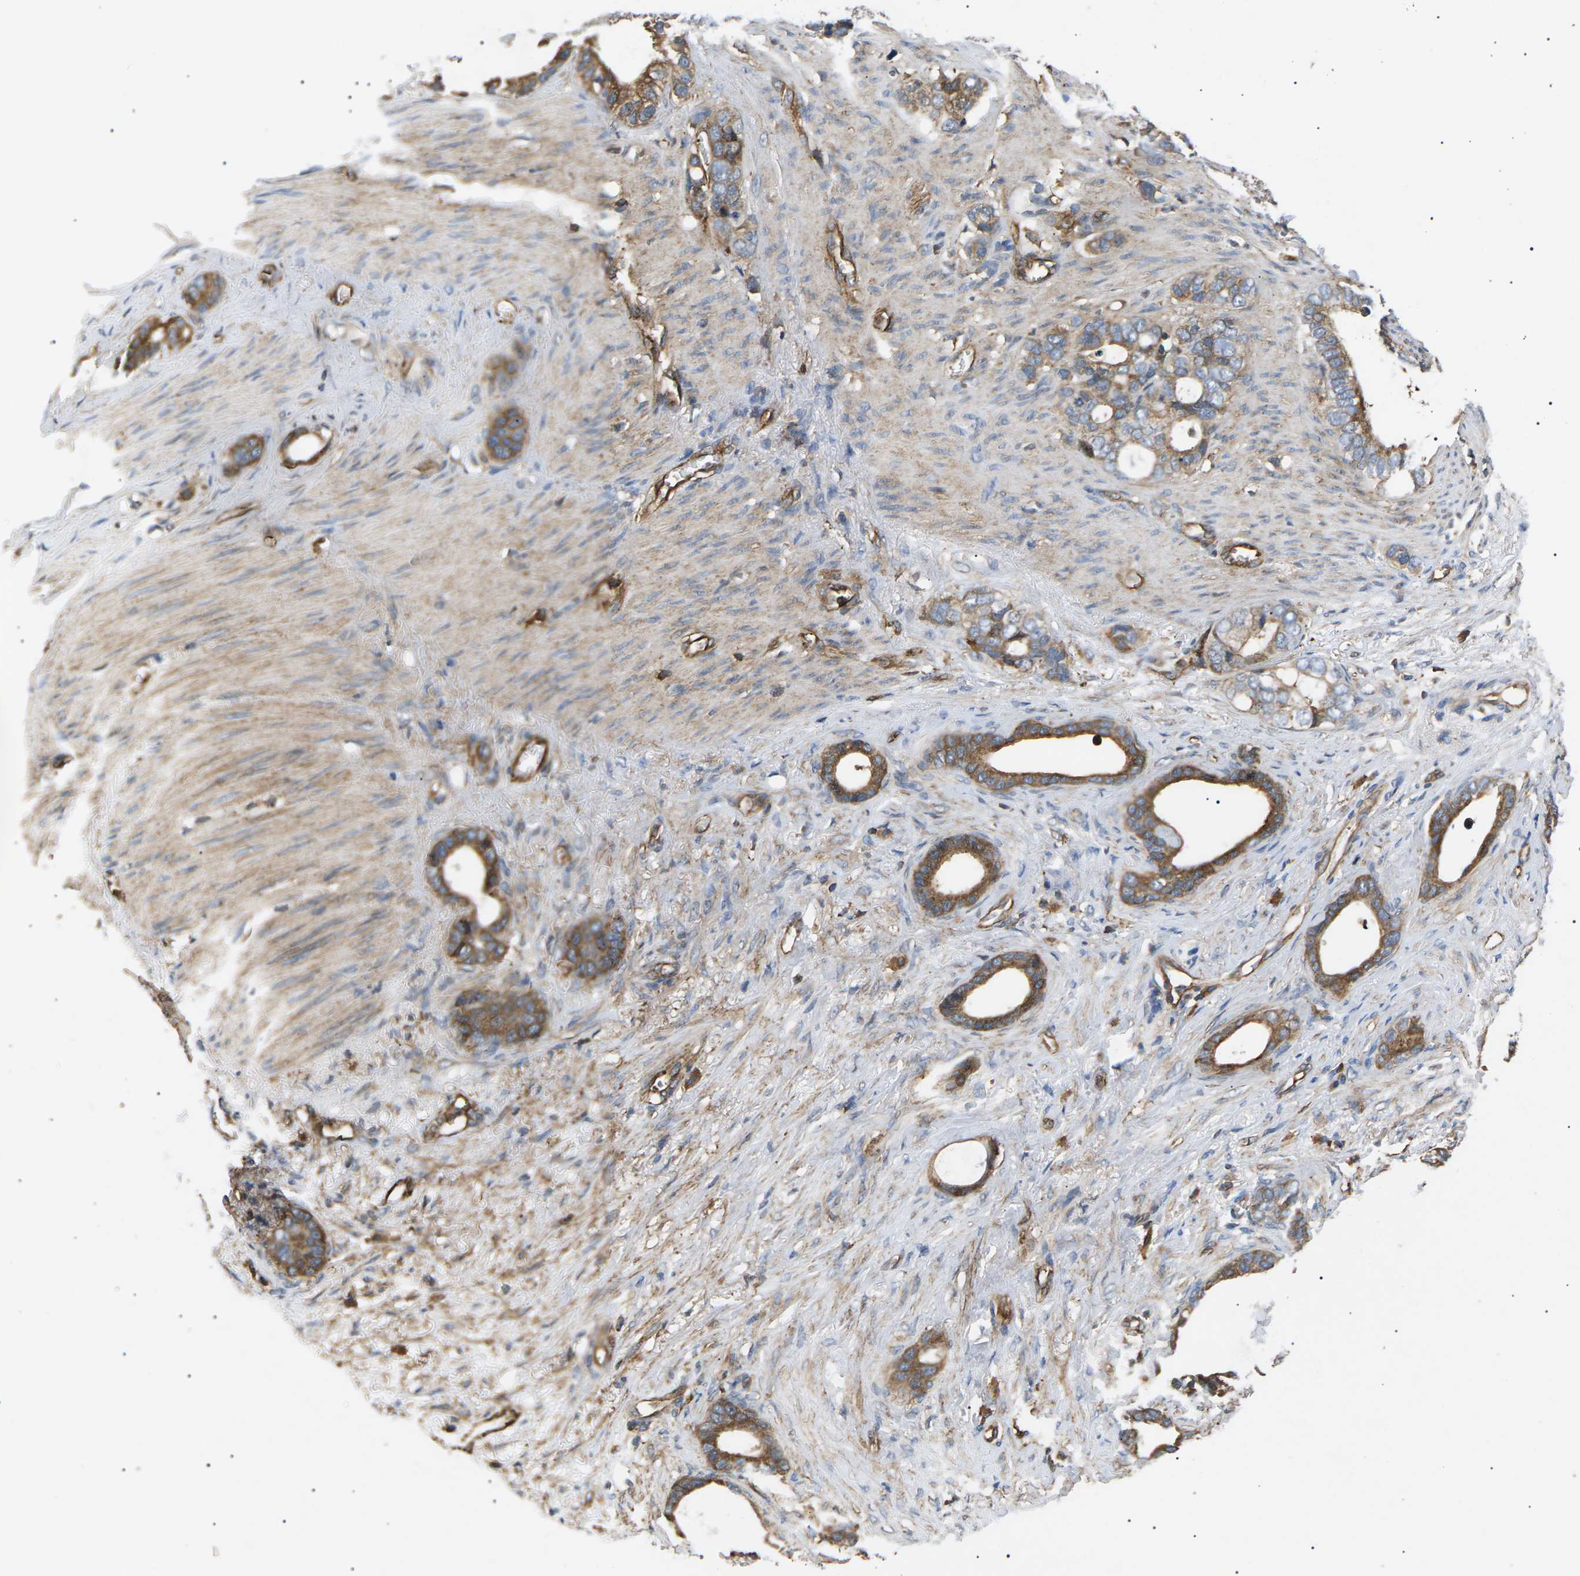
{"staining": {"intensity": "moderate", "quantity": ">75%", "location": "cytoplasmic/membranous"}, "tissue": "stomach cancer", "cell_type": "Tumor cells", "image_type": "cancer", "snomed": [{"axis": "morphology", "description": "Adenocarcinoma, NOS"}, {"axis": "topography", "description": "Stomach"}], "caption": "Protein expression analysis of stomach cancer reveals moderate cytoplasmic/membranous staining in about >75% of tumor cells.", "gene": "TMTC4", "patient": {"sex": "female", "age": 75}}